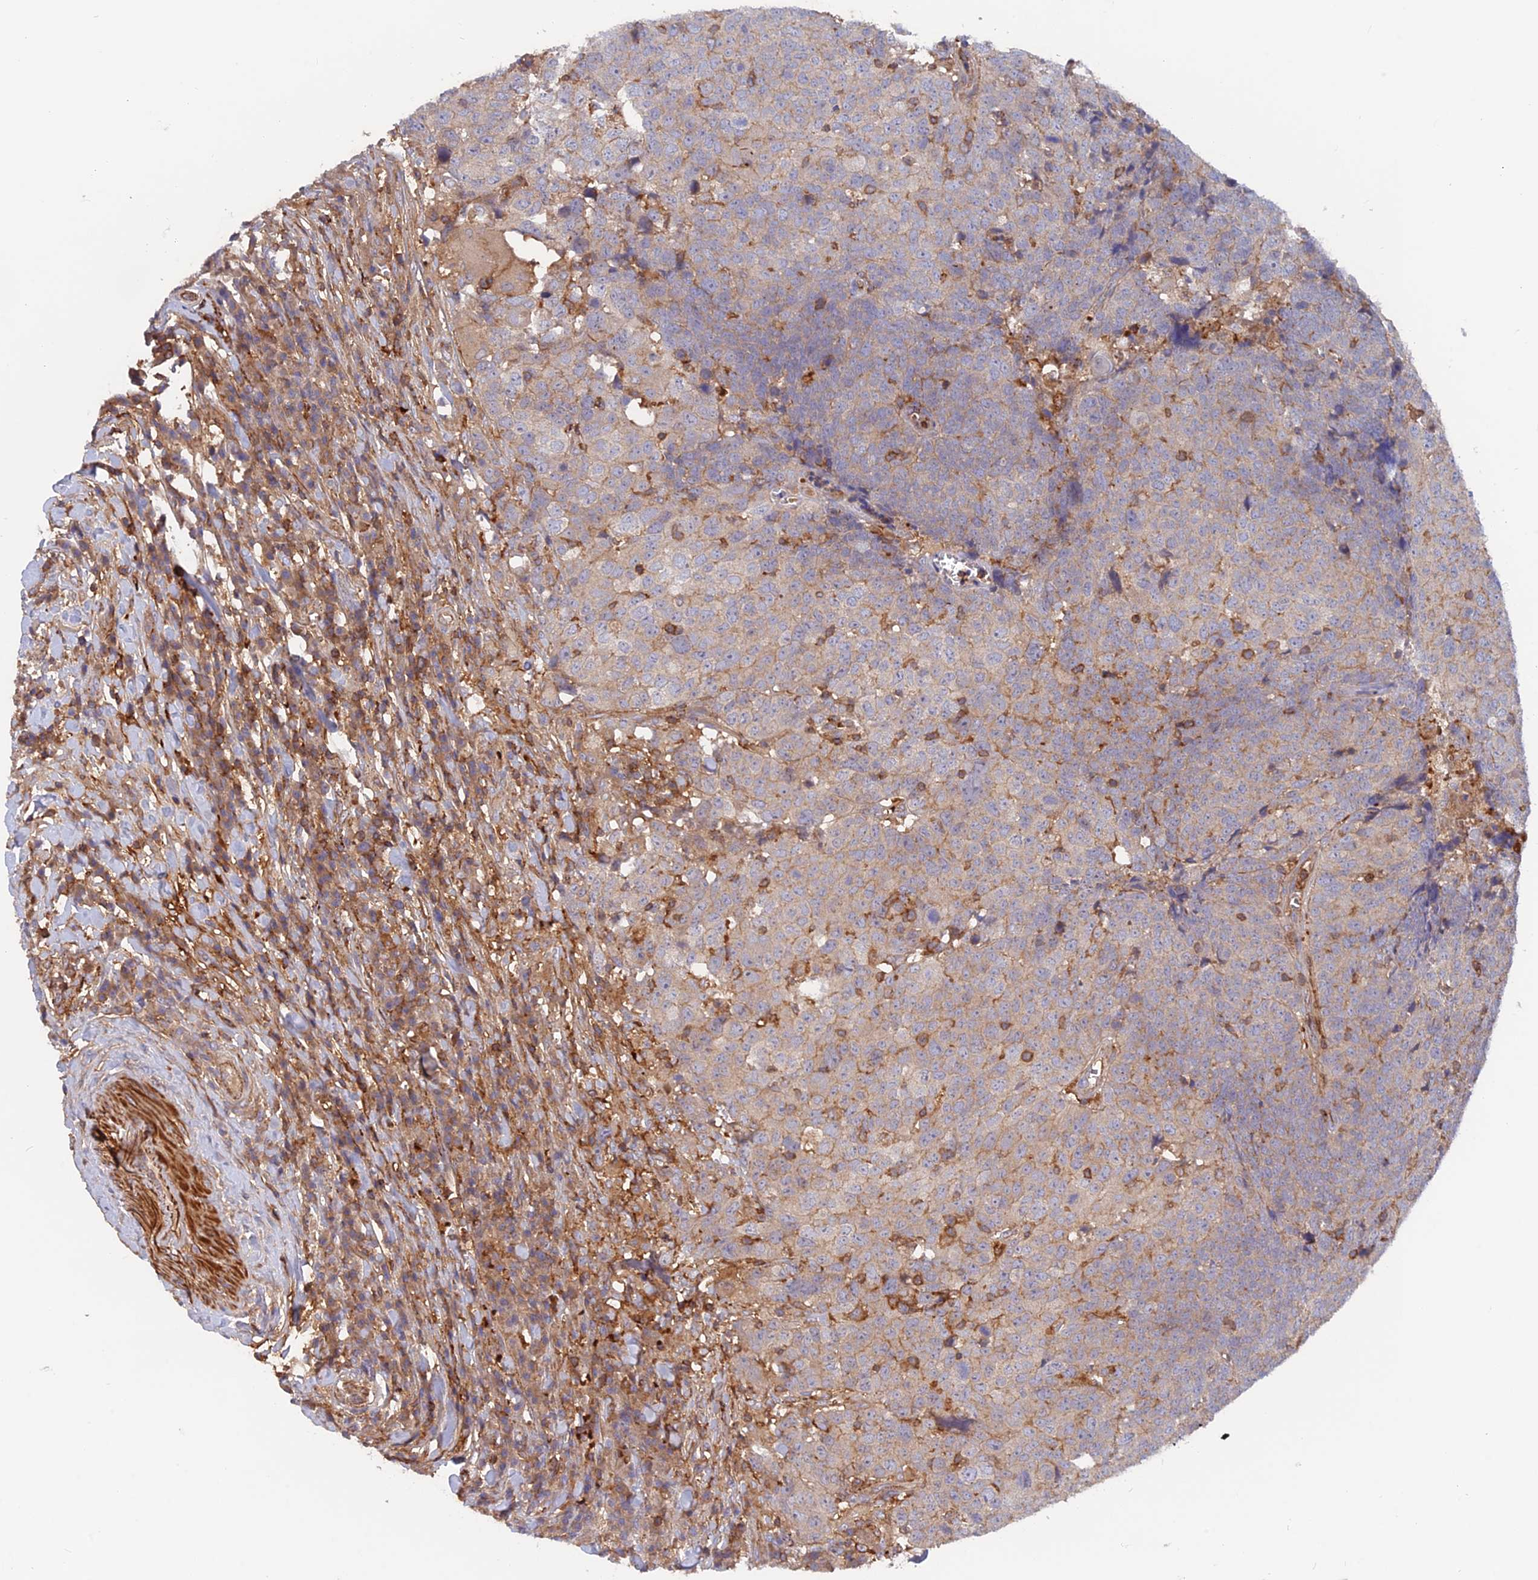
{"staining": {"intensity": "weak", "quantity": "<25%", "location": "cytoplasmic/membranous"}, "tissue": "head and neck cancer", "cell_type": "Tumor cells", "image_type": "cancer", "snomed": [{"axis": "morphology", "description": "Squamous cell carcinoma, NOS"}, {"axis": "topography", "description": "Head-Neck"}], "caption": "Head and neck squamous cell carcinoma was stained to show a protein in brown. There is no significant staining in tumor cells. (DAB immunohistochemistry with hematoxylin counter stain).", "gene": "CPNE7", "patient": {"sex": "male", "age": 66}}